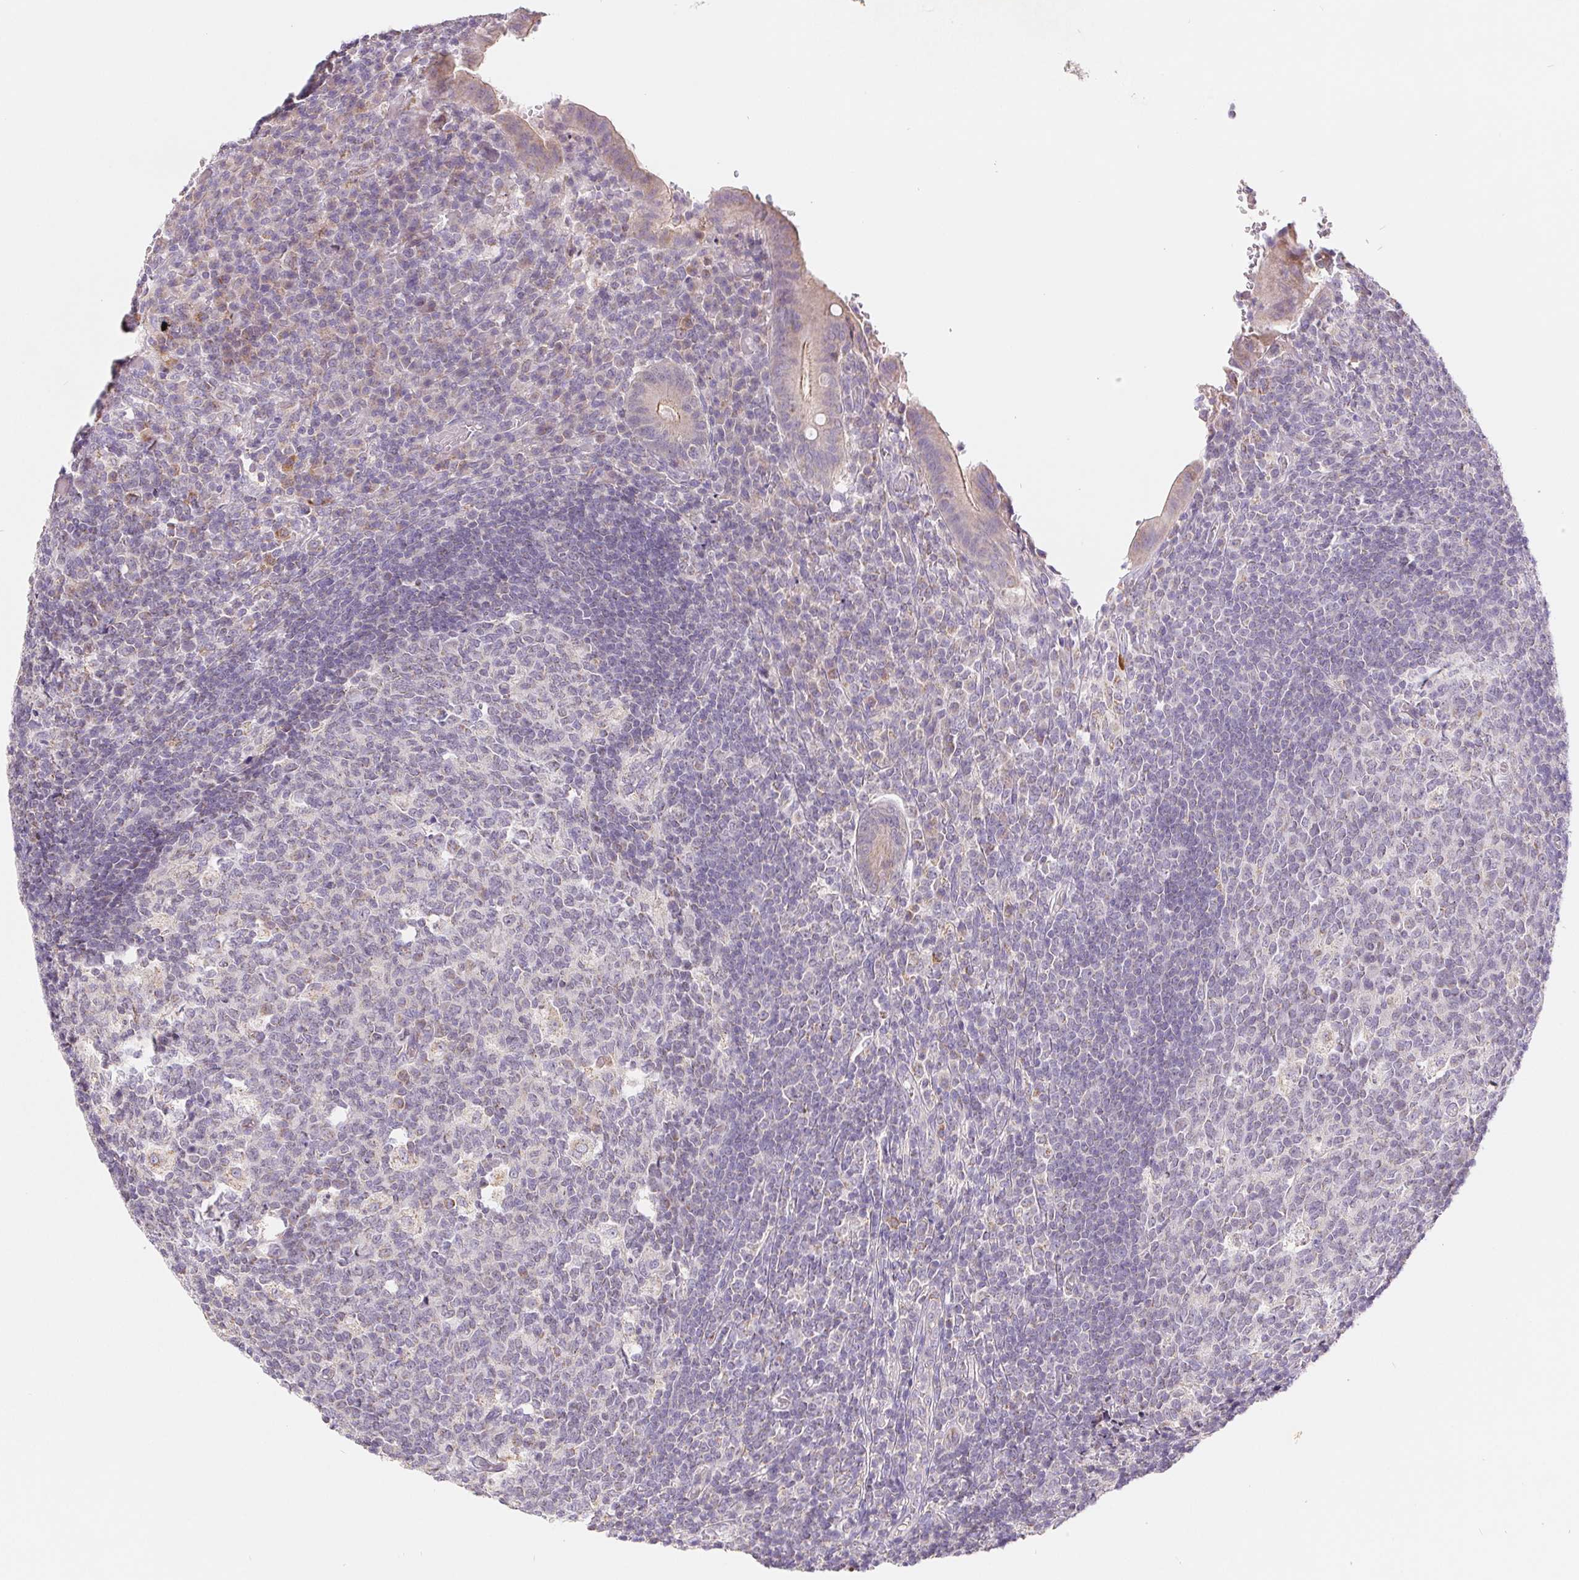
{"staining": {"intensity": "moderate", "quantity": "25%-75%", "location": "cytoplasmic/membranous"}, "tissue": "appendix", "cell_type": "Glandular cells", "image_type": "normal", "snomed": [{"axis": "morphology", "description": "Normal tissue, NOS"}, {"axis": "topography", "description": "Appendix"}], "caption": "Immunohistochemical staining of normal appendix reveals moderate cytoplasmic/membranous protein positivity in approximately 25%-75% of glandular cells.", "gene": "EMC6", "patient": {"sex": "male", "age": 18}}